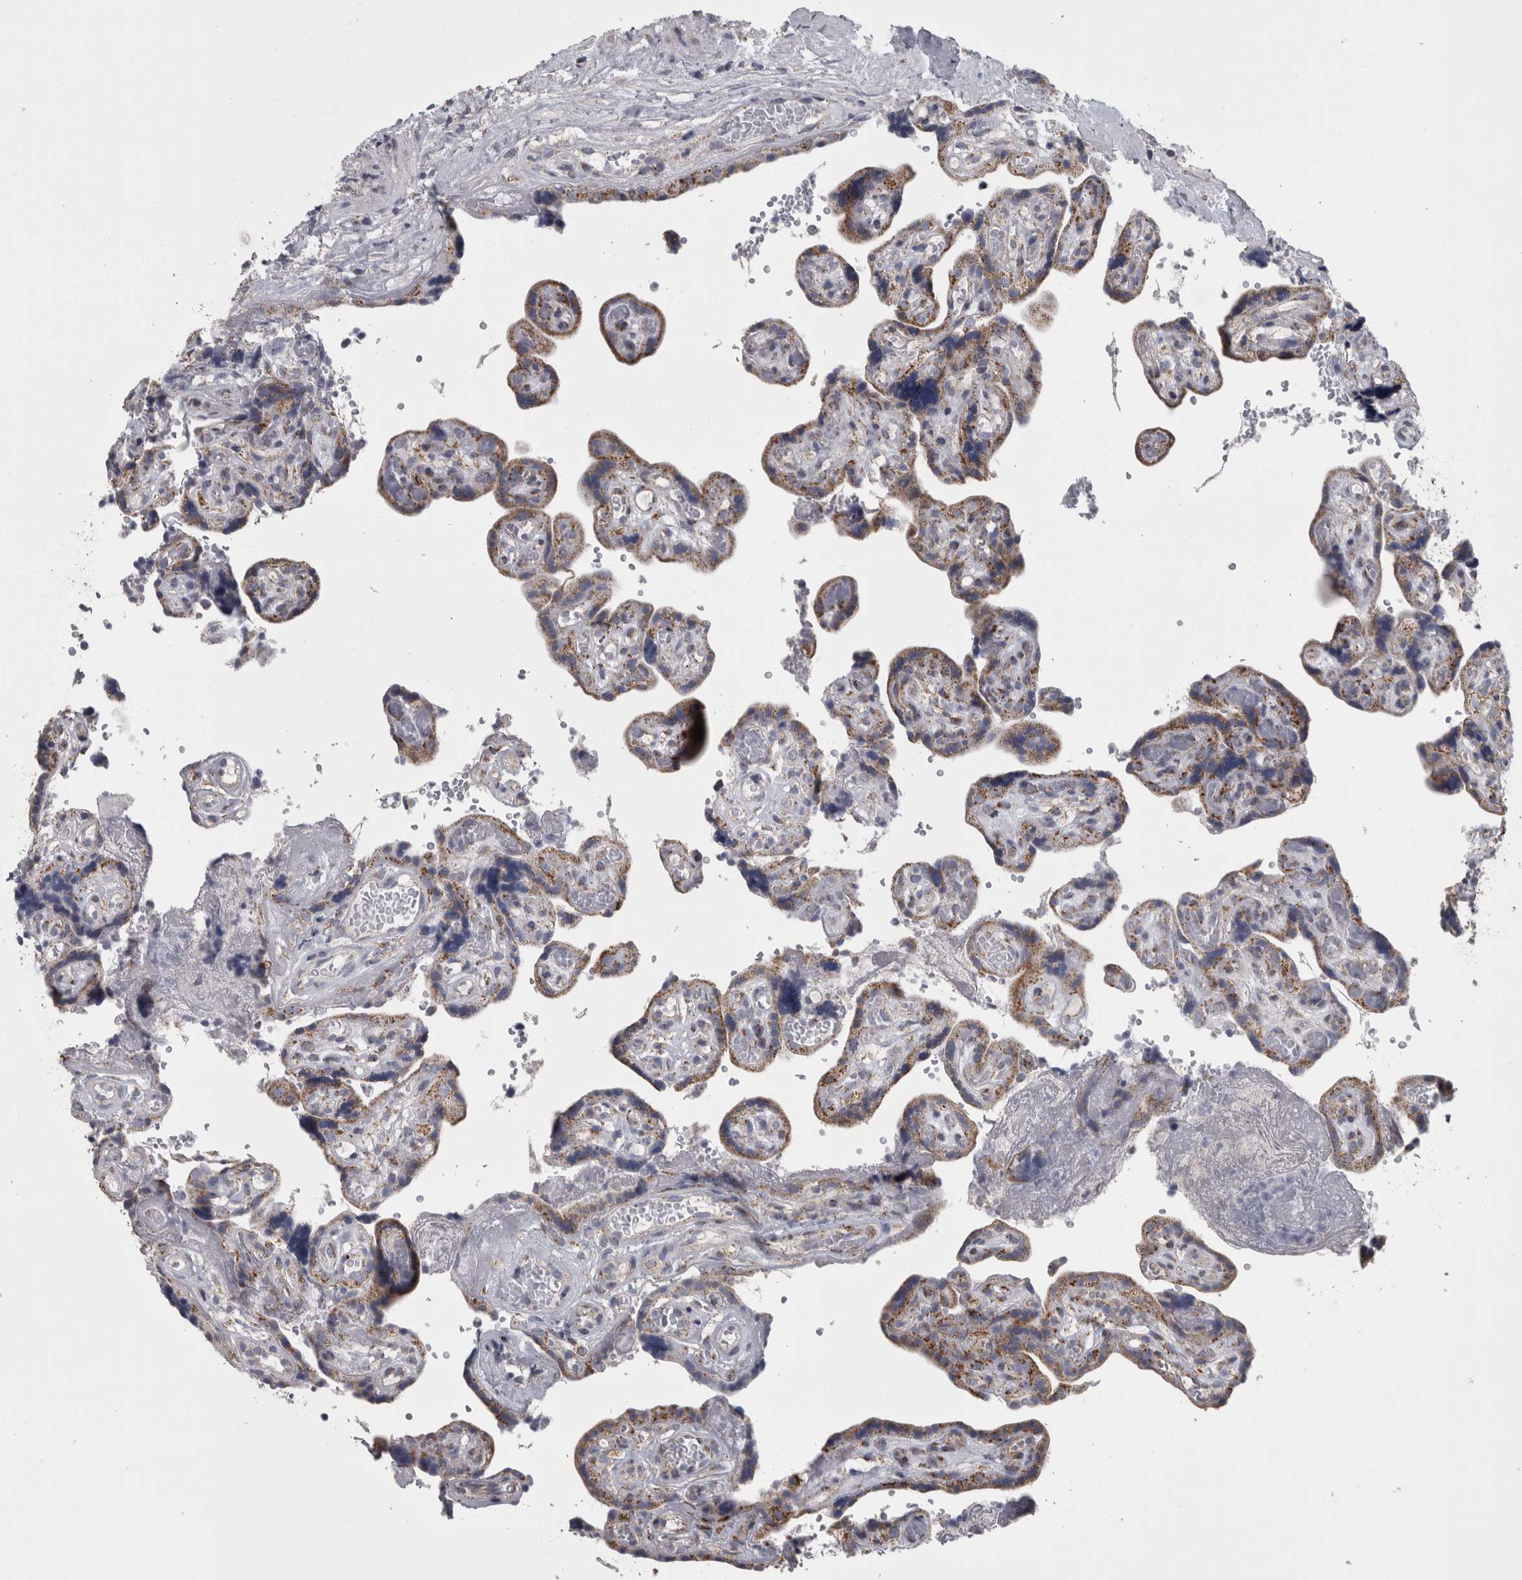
{"staining": {"intensity": "moderate", "quantity": ">75%", "location": "cytoplasmic/membranous"}, "tissue": "placenta", "cell_type": "Decidual cells", "image_type": "normal", "snomed": [{"axis": "morphology", "description": "Normal tissue, NOS"}, {"axis": "topography", "description": "Placenta"}], "caption": "Brown immunohistochemical staining in normal placenta demonstrates moderate cytoplasmic/membranous positivity in approximately >75% of decidual cells. The staining was performed using DAB (3,3'-diaminobenzidine), with brown indicating positive protein expression. Nuclei are stained blue with hematoxylin.", "gene": "DBT", "patient": {"sex": "female", "age": 30}}